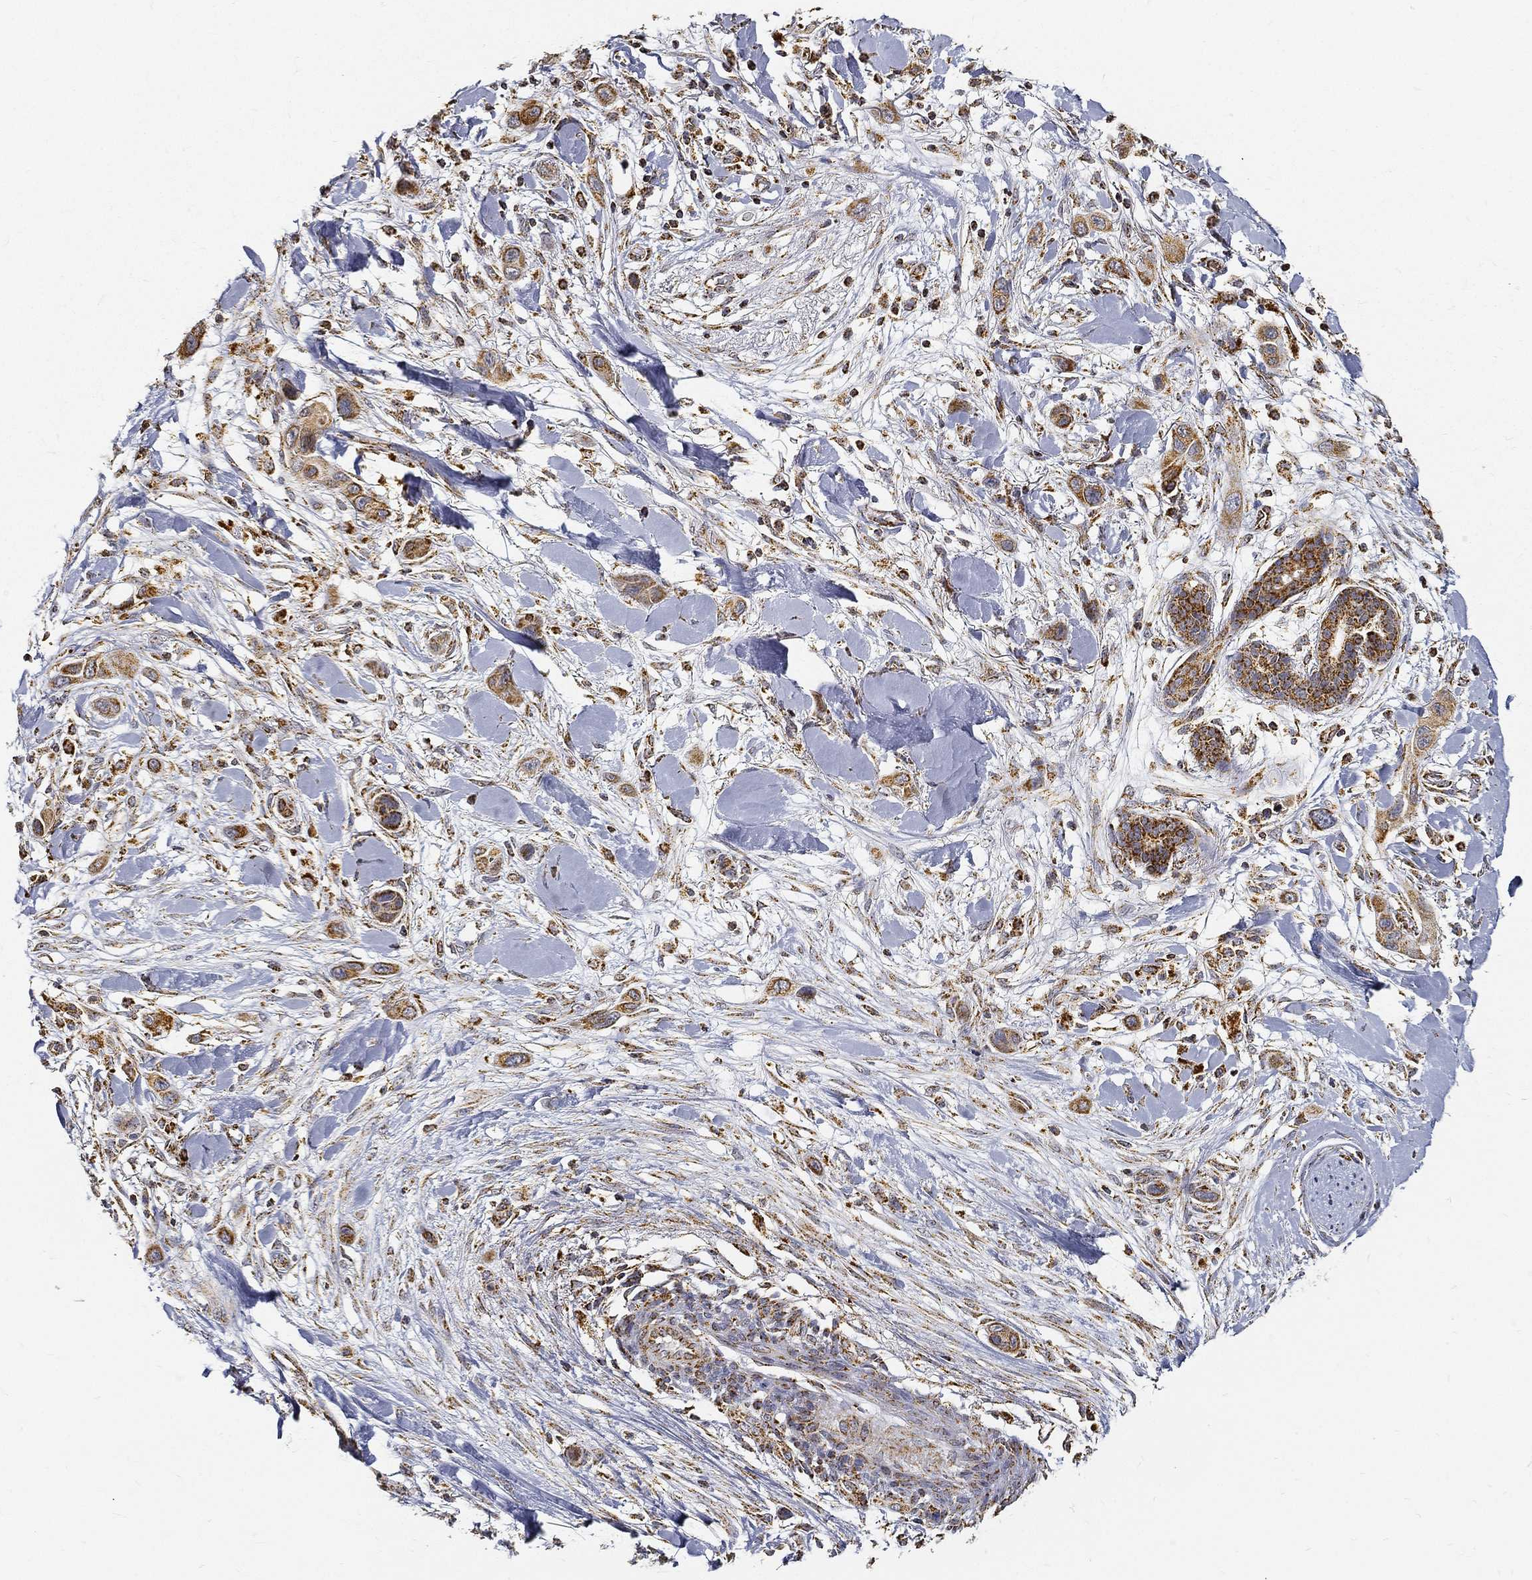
{"staining": {"intensity": "moderate", "quantity": "25%-75%", "location": "cytoplasmic/membranous"}, "tissue": "skin cancer", "cell_type": "Tumor cells", "image_type": "cancer", "snomed": [{"axis": "morphology", "description": "Squamous cell carcinoma, NOS"}, {"axis": "topography", "description": "Skin"}], "caption": "Brown immunohistochemical staining in skin cancer exhibits moderate cytoplasmic/membranous staining in about 25%-75% of tumor cells. (brown staining indicates protein expression, while blue staining denotes nuclei).", "gene": "NDUFAB1", "patient": {"sex": "male", "age": 79}}